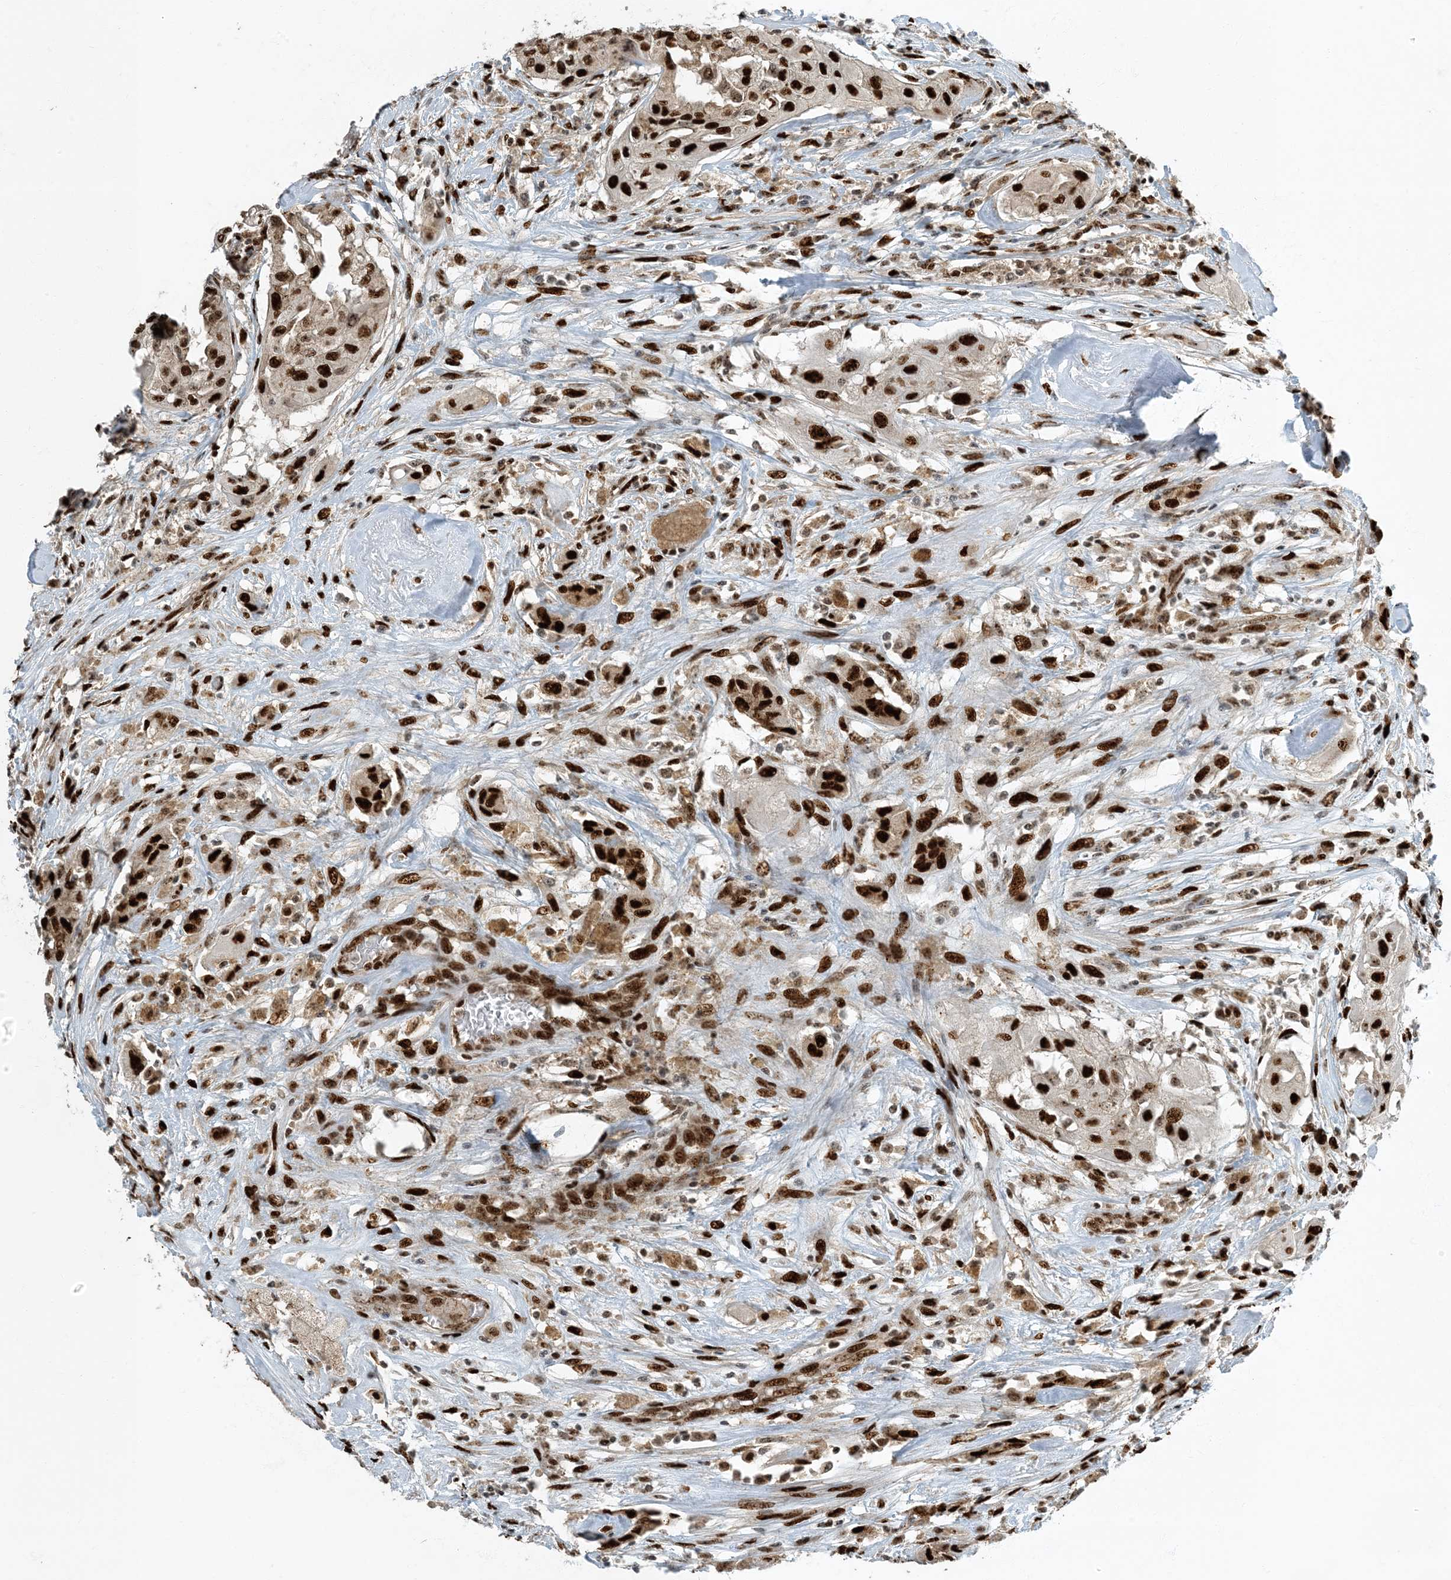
{"staining": {"intensity": "strong", "quantity": ">75%", "location": "nuclear"}, "tissue": "thyroid cancer", "cell_type": "Tumor cells", "image_type": "cancer", "snomed": [{"axis": "morphology", "description": "Papillary adenocarcinoma, NOS"}, {"axis": "topography", "description": "Thyroid gland"}], "caption": "Thyroid papillary adenocarcinoma was stained to show a protein in brown. There is high levels of strong nuclear positivity in about >75% of tumor cells. The staining is performed using DAB (3,3'-diaminobenzidine) brown chromogen to label protein expression. The nuclei are counter-stained blue using hematoxylin.", "gene": "MBD1", "patient": {"sex": "female", "age": 59}}